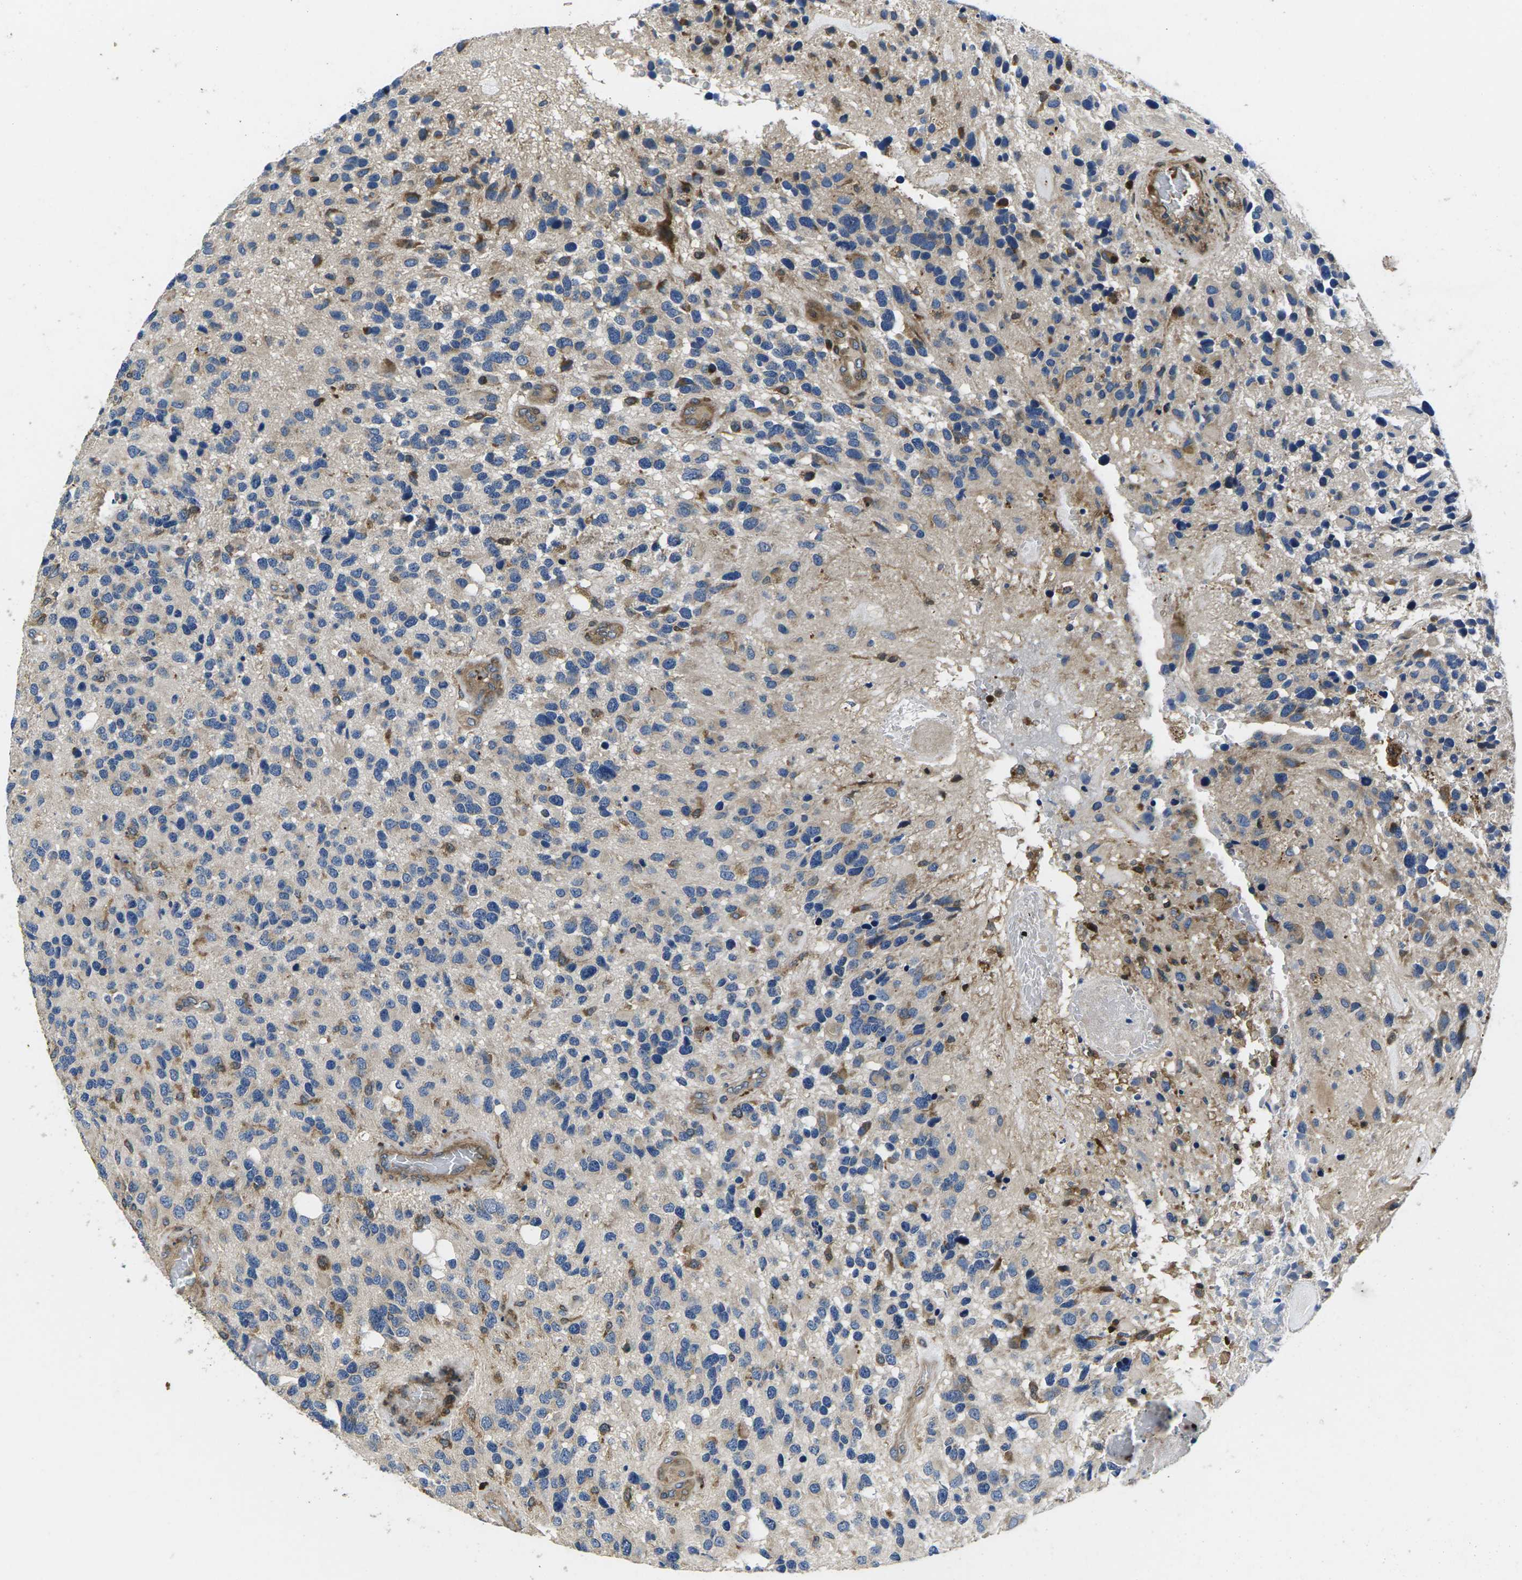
{"staining": {"intensity": "moderate", "quantity": "<25%", "location": "cytoplasmic/membranous"}, "tissue": "glioma", "cell_type": "Tumor cells", "image_type": "cancer", "snomed": [{"axis": "morphology", "description": "Glioma, malignant, High grade"}, {"axis": "topography", "description": "Brain"}], "caption": "Protein analysis of glioma tissue reveals moderate cytoplasmic/membranous positivity in approximately <25% of tumor cells.", "gene": "PLCE1", "patient": {"sex": "female", "age": 58}}